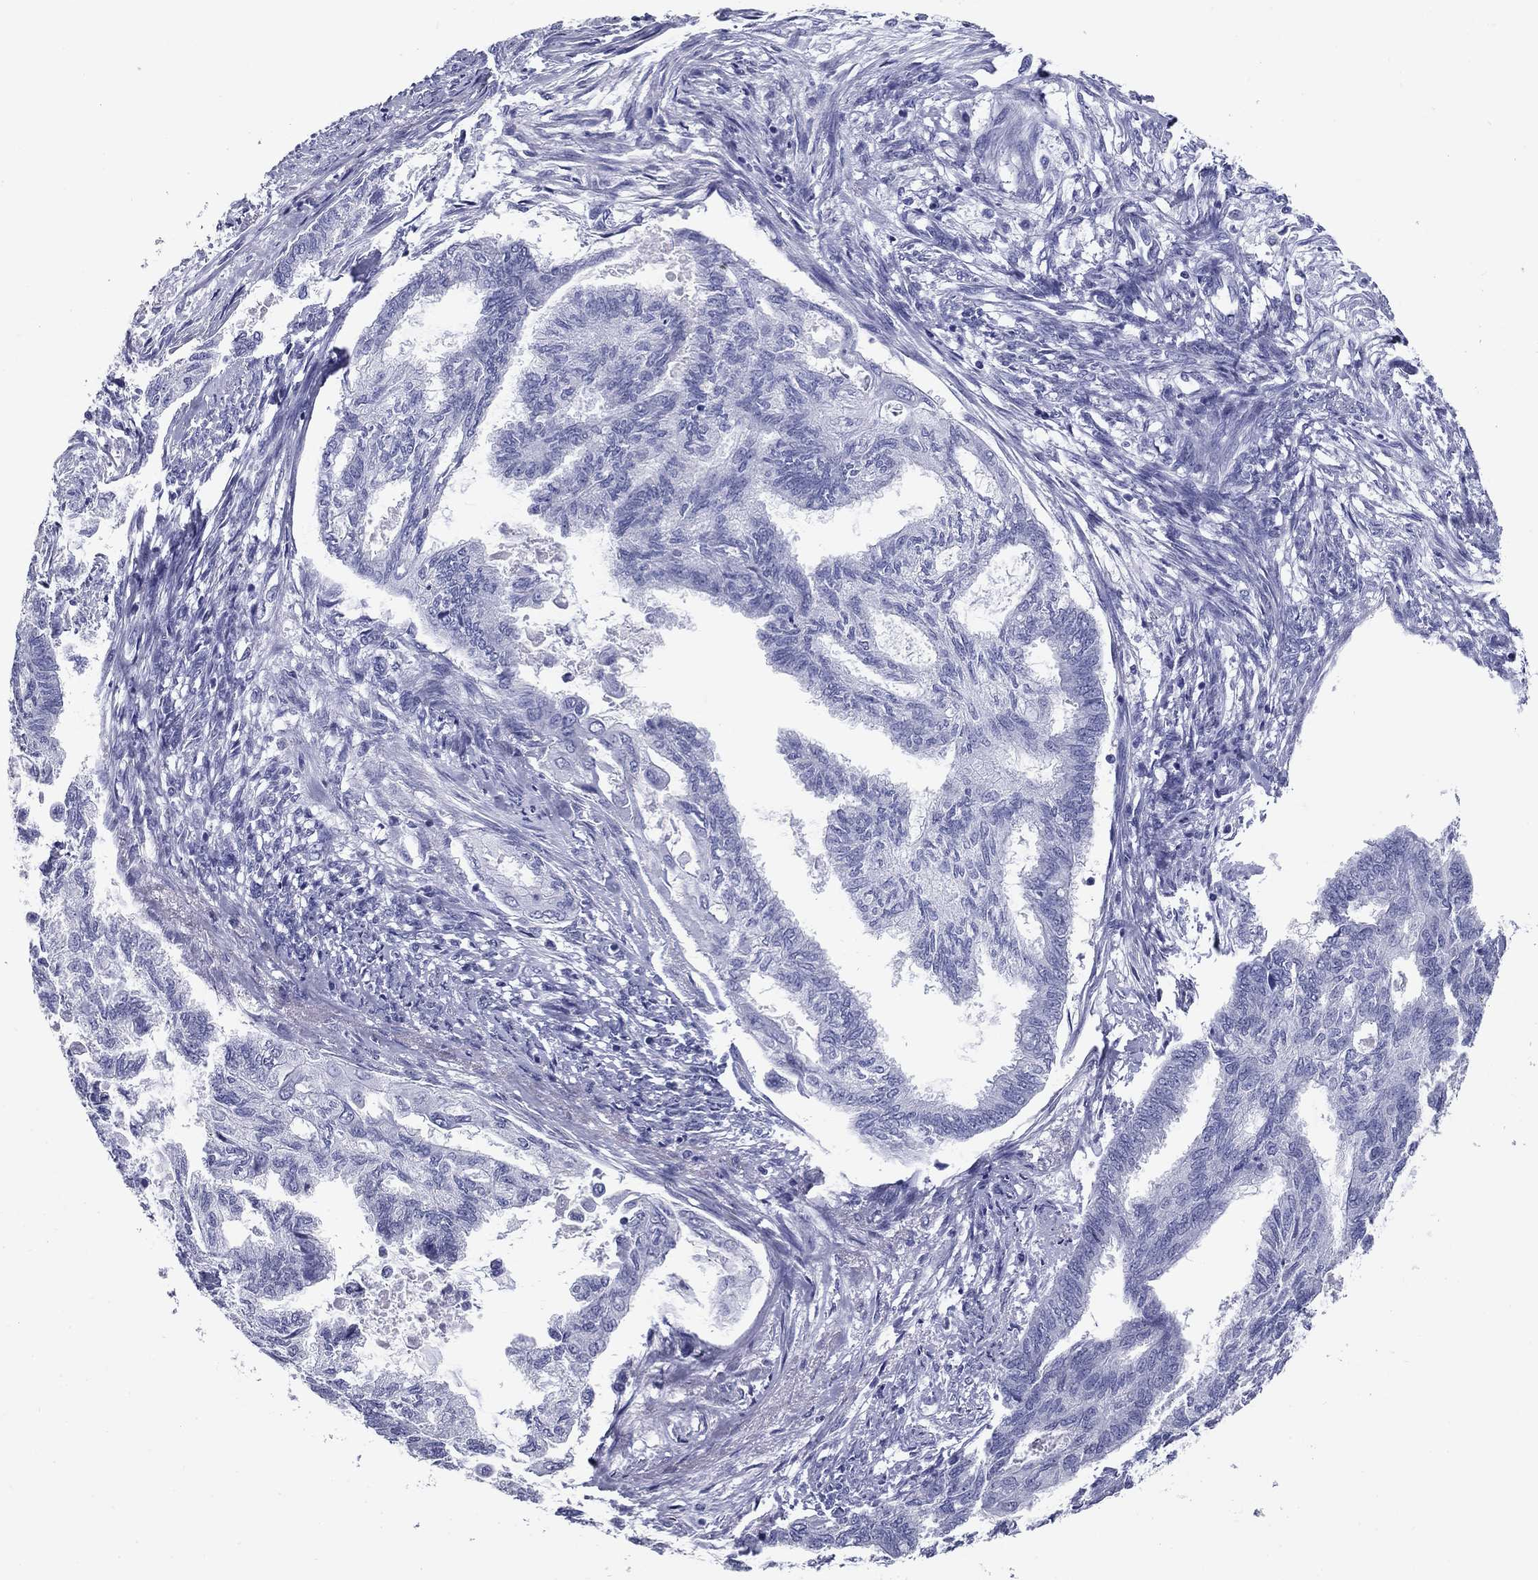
{"staining": {"intensity": "negative", "quantity": "none", "location": "none"}, "tissue": "endometrial cancer", "cell_type": "Tumor cells", "image_type": "cancer", "snomed": [{"axis": "morphology", "description": "Adenocarcinoma, NOS"}, {"axis": "topography", "description": "Endometrium"}], "caption": "Immunohistochemistry micrograph of neoplastic tissue: human endometrial cancer stained with DAB (3,3'-diaminobenzidine) reveals no significant protein staining in tumor cells.", "gene": "NPPA", "patient": {"sex": "female", "age": 86}}